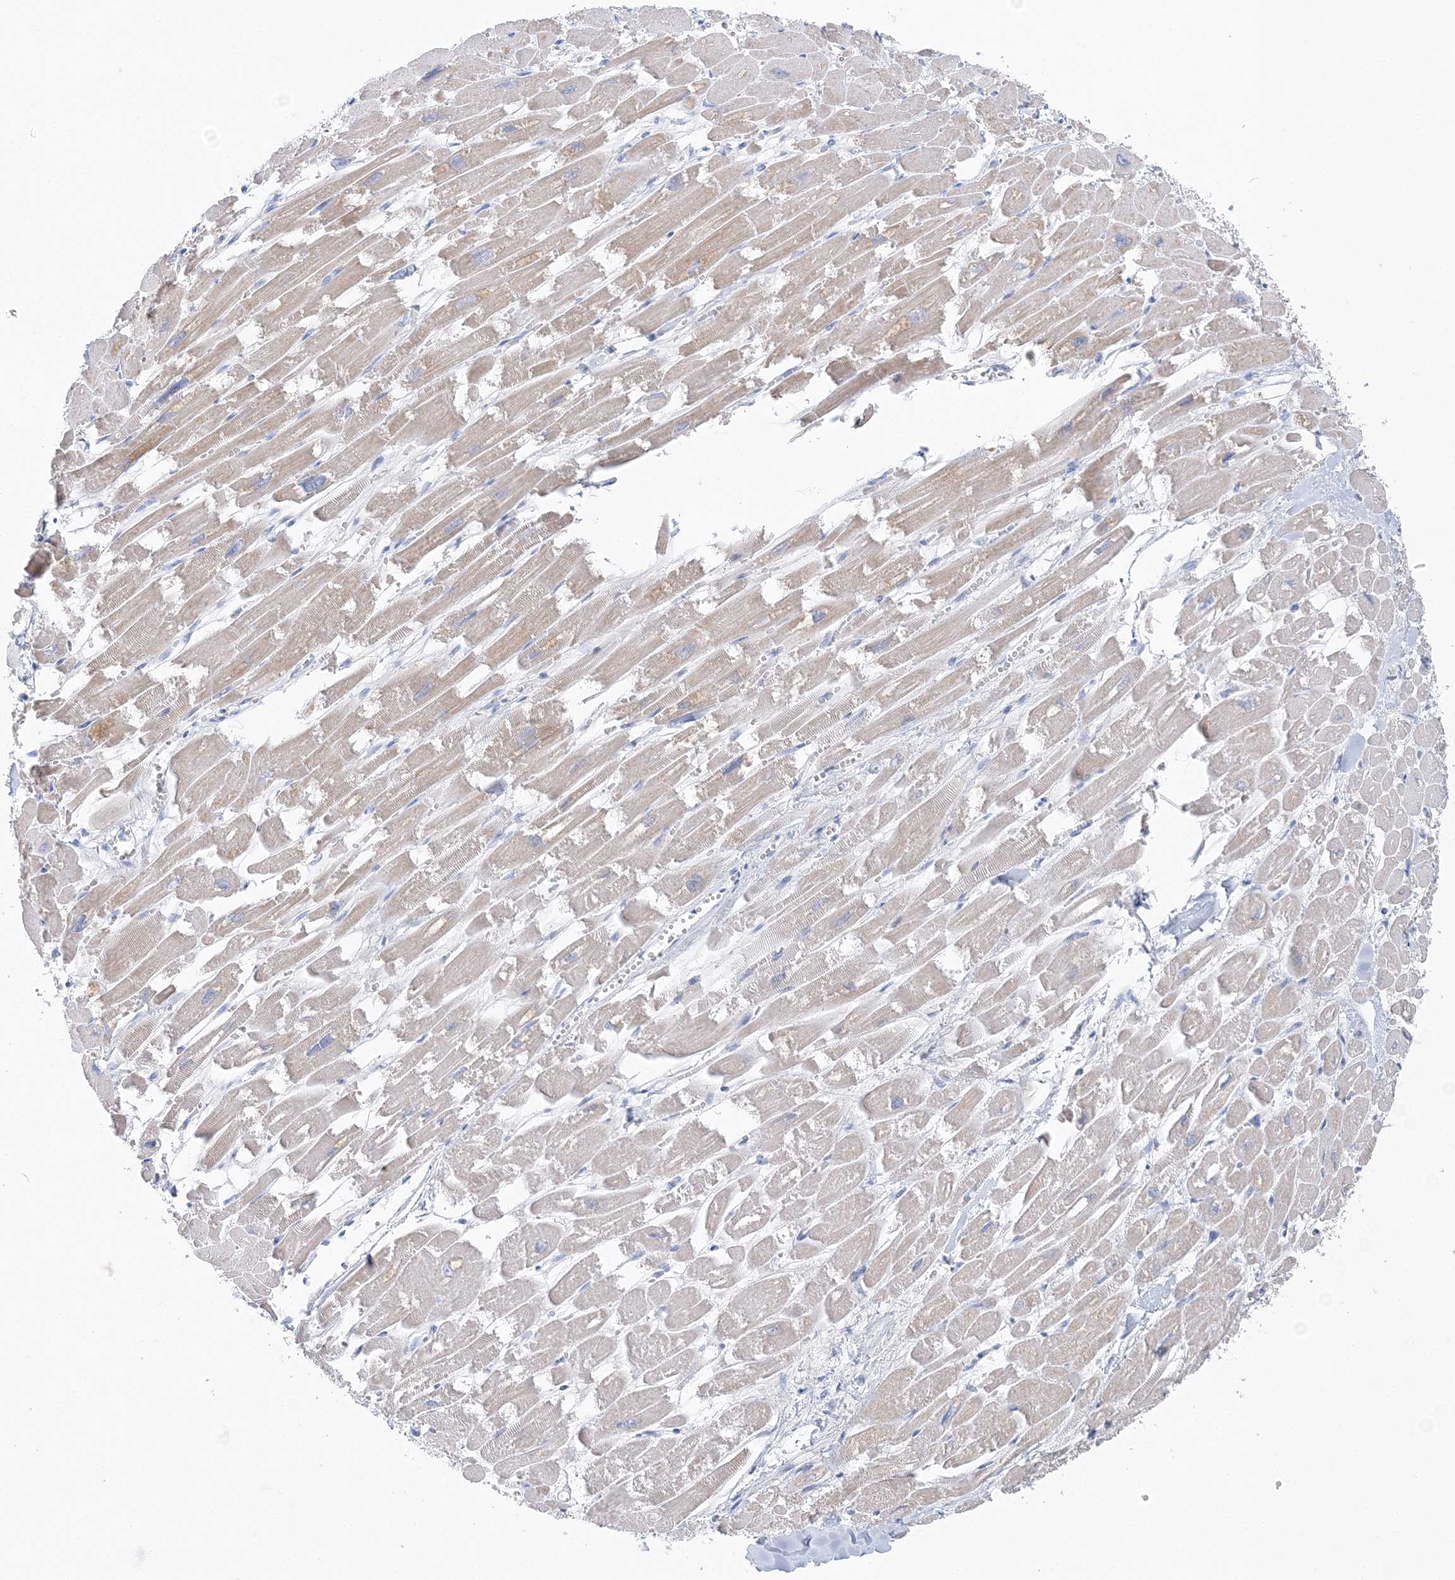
{"staining": {"intensity": "negative", "quantity": "none", "location": "none"}, "tissue": "heart muscle", "cell_type": "Cardiomyocytes", "image_type": "normal", "snomed": [{"axis": "morphology", "description": "Normal tissue, NOS"}, {"axis": "topography", "description": "Heart"}], "caption": "IHC histopathology image of normal heart muscle: heart muscle stained with DAB (3,3'-diaminobenzidine) reveals no significant protein expression in cardiomyocytes.", "gene": "SLC5A6", "patient": {"sex": "male", "age": 54}}